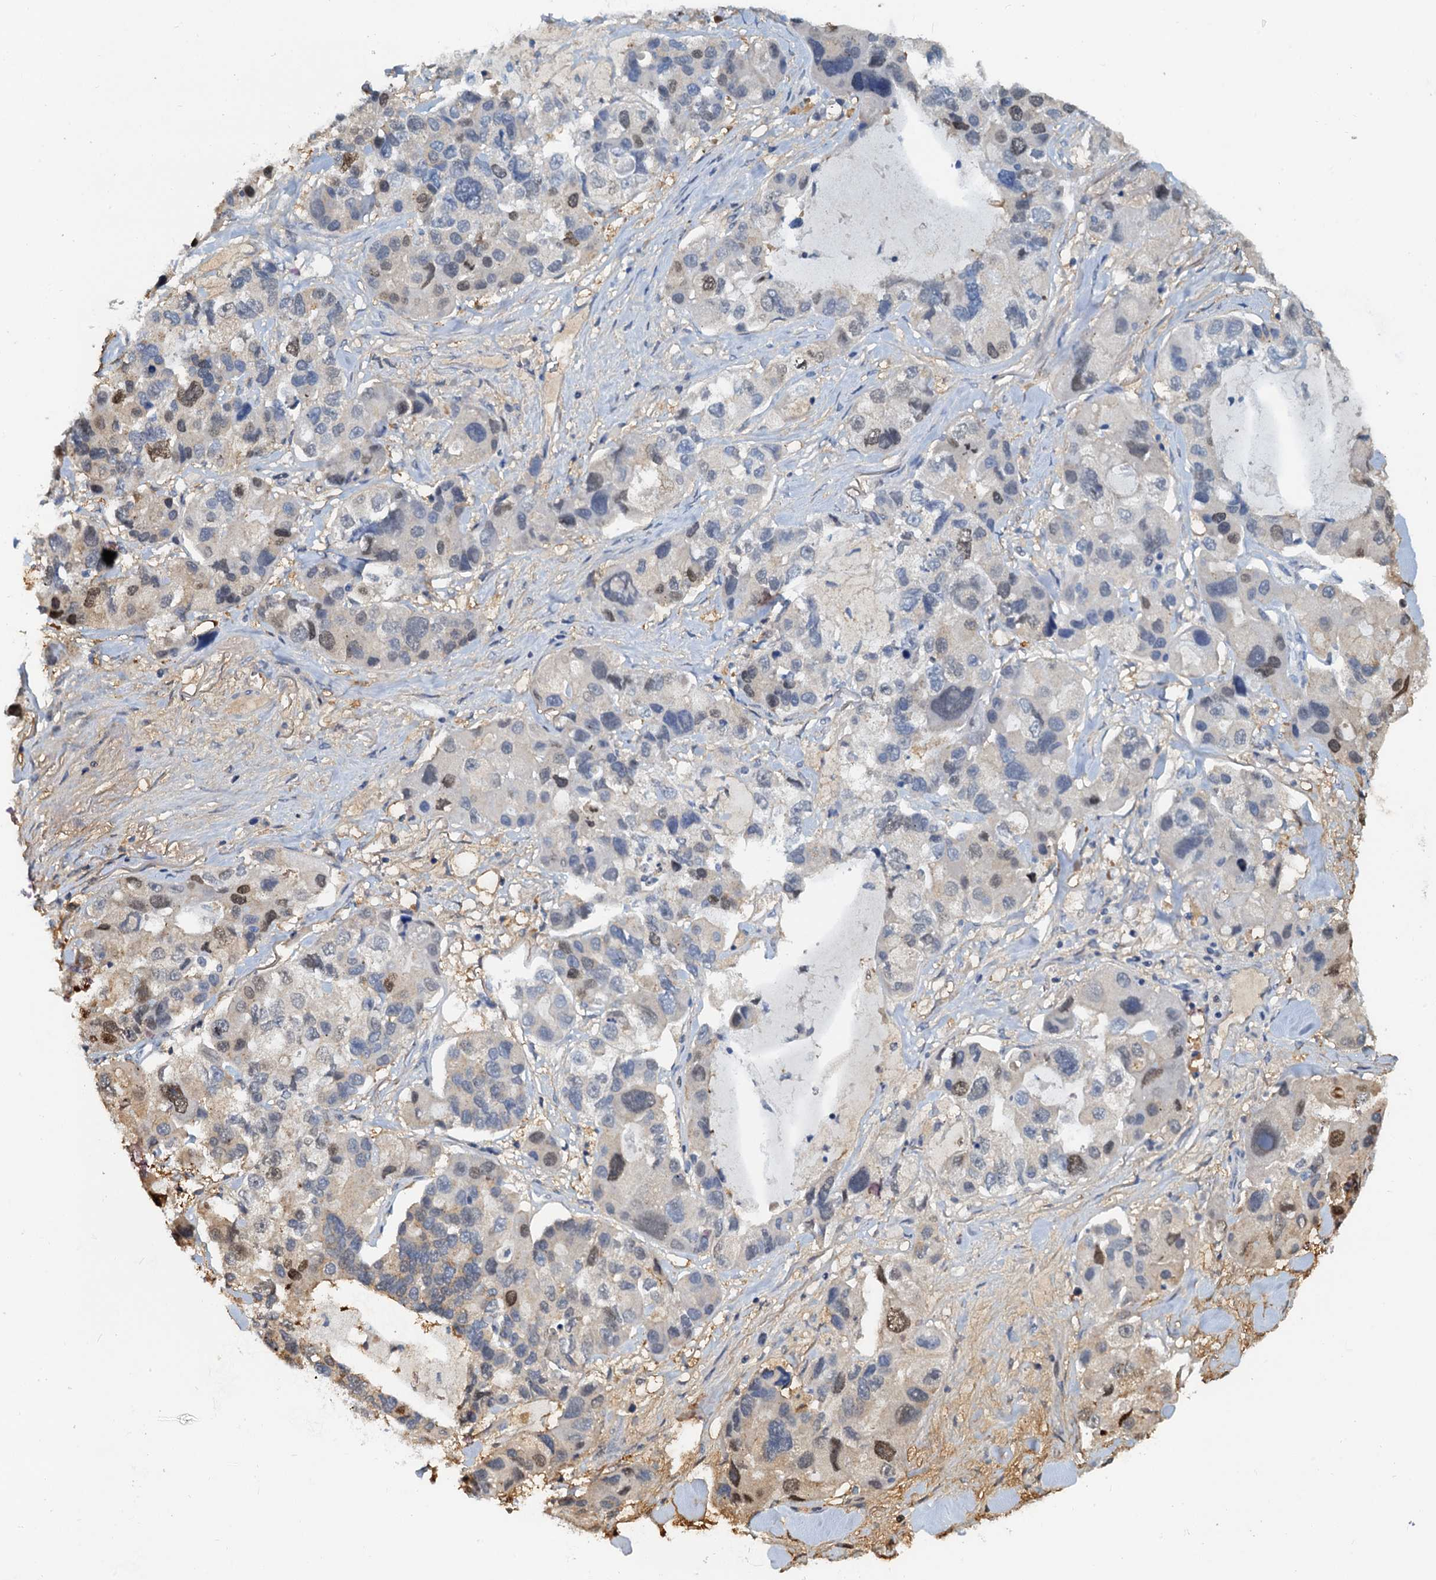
{"staining": {"intensity": "weak", "quantity": "<25%", "location": "nuclear"}, "tissue": "lung cancer", "cell_type": "Tumor cells", "image_type": "cancer", "snomed": [{"axis": "morphology", "description": "Adenocarcinoma, NOS"}, {"axis": "topography", "description": "Lung"}], "caption": "This is an immunohistochemistry photomicrograph of human lung cancer (adenocarcinoma). There is no expression in tumor cells.", "gene": "PTGES3", "patient": {"sex": "female", "age": 54}}